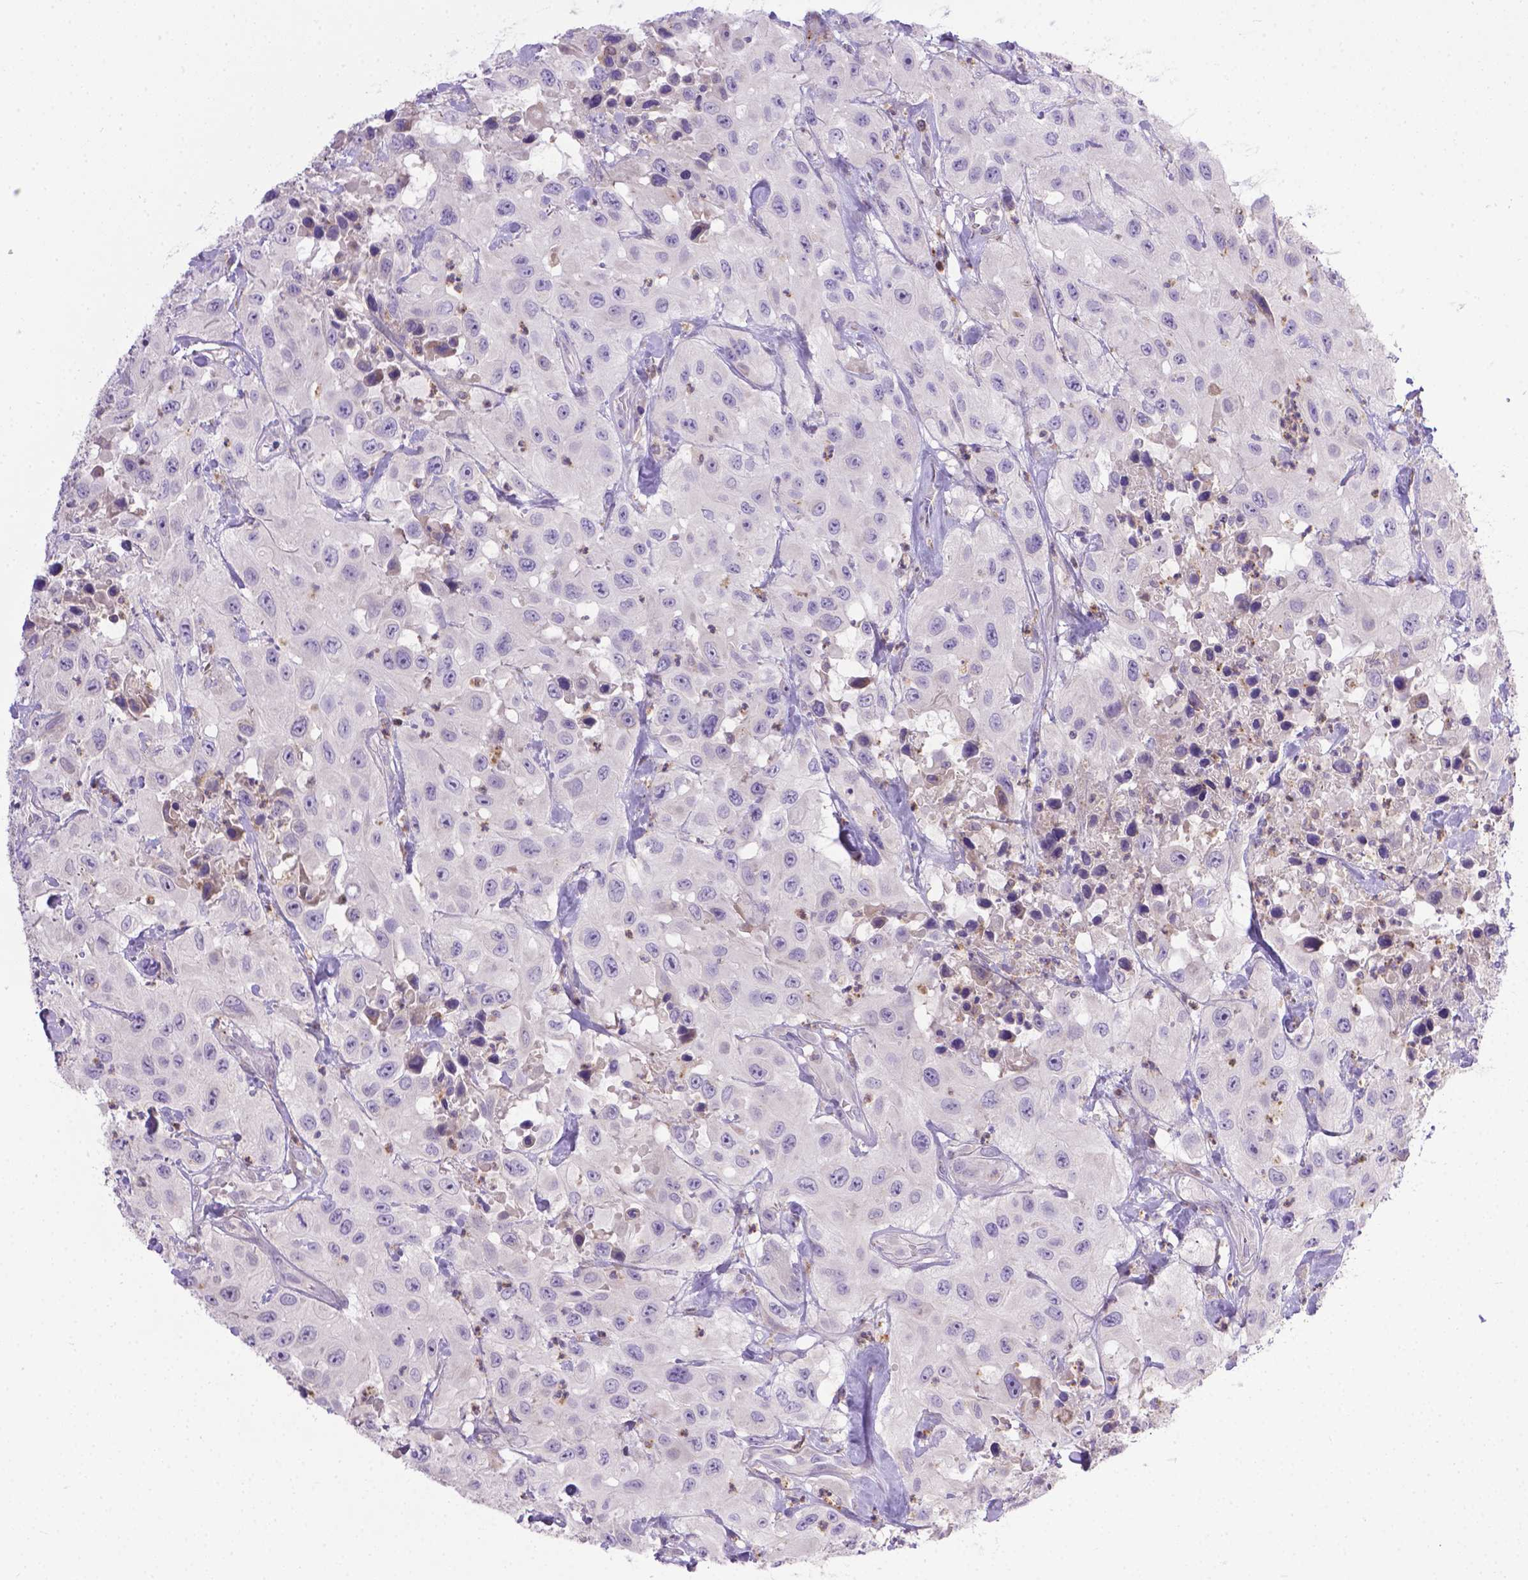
{"staining": {"intensity": "negative", "quantity": "none", "location": "none"}, "tissue": "urothelial cancer", "cell_type": "Tumor cells", "image_type": "cancer", "snomed": [{"axis": "morphology", "description": "Urothelial carcinoma, High grade"}, {"axis": "topography", "description": "Urinary bladder"}], "caption": "This is a histopathology image of immunohistochemistry (IHC) staining of urothelial carcinoma (high-grade), which shows no staining in tumor cells. The staining is performed using DAB (3,3'-diaminobenzidine) brown chromogen with nuclei counter-stained in using hematoxylin.", "gene": "TM4SF18", "patient": {"sex": "male", "age": 79}}